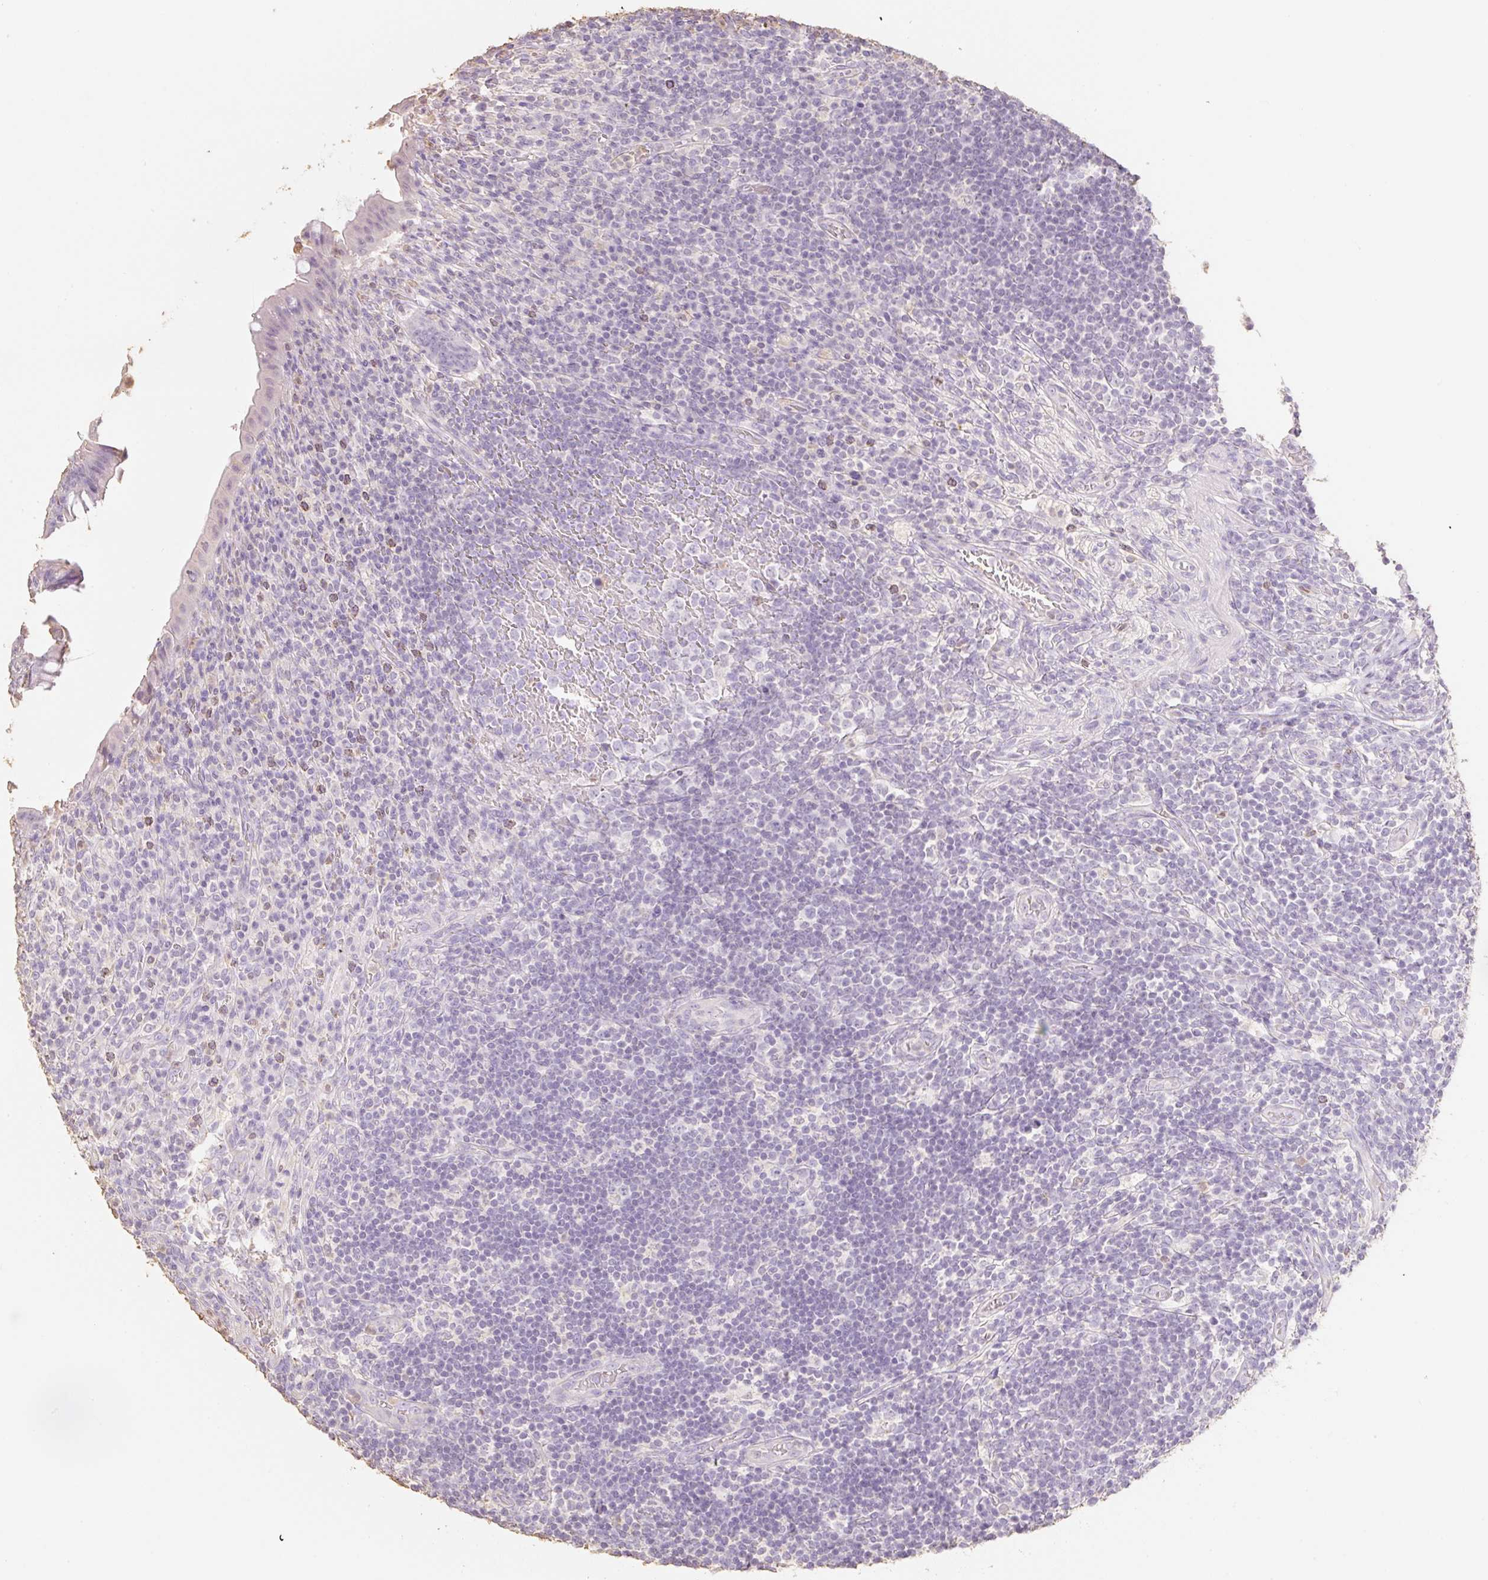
{"staining": {"intensity": "negative", "quantity": "none", "location": "none"}, "tissue": "appendix", "cell_type": "Glandular cells", "image_type": "normal", "snomed": [{"axis": "morphology", "description": "Normal tissue, NOS"}, {"axis": "topography", "description": "Appendix"}], "caption": "High power microscopy image of an immunohistochemistry micrograph of normal appendix, revealing no significant expression in glandular cells.", "gene": "MBOAT7", "patient": {"sex": "female", "age": 43}}